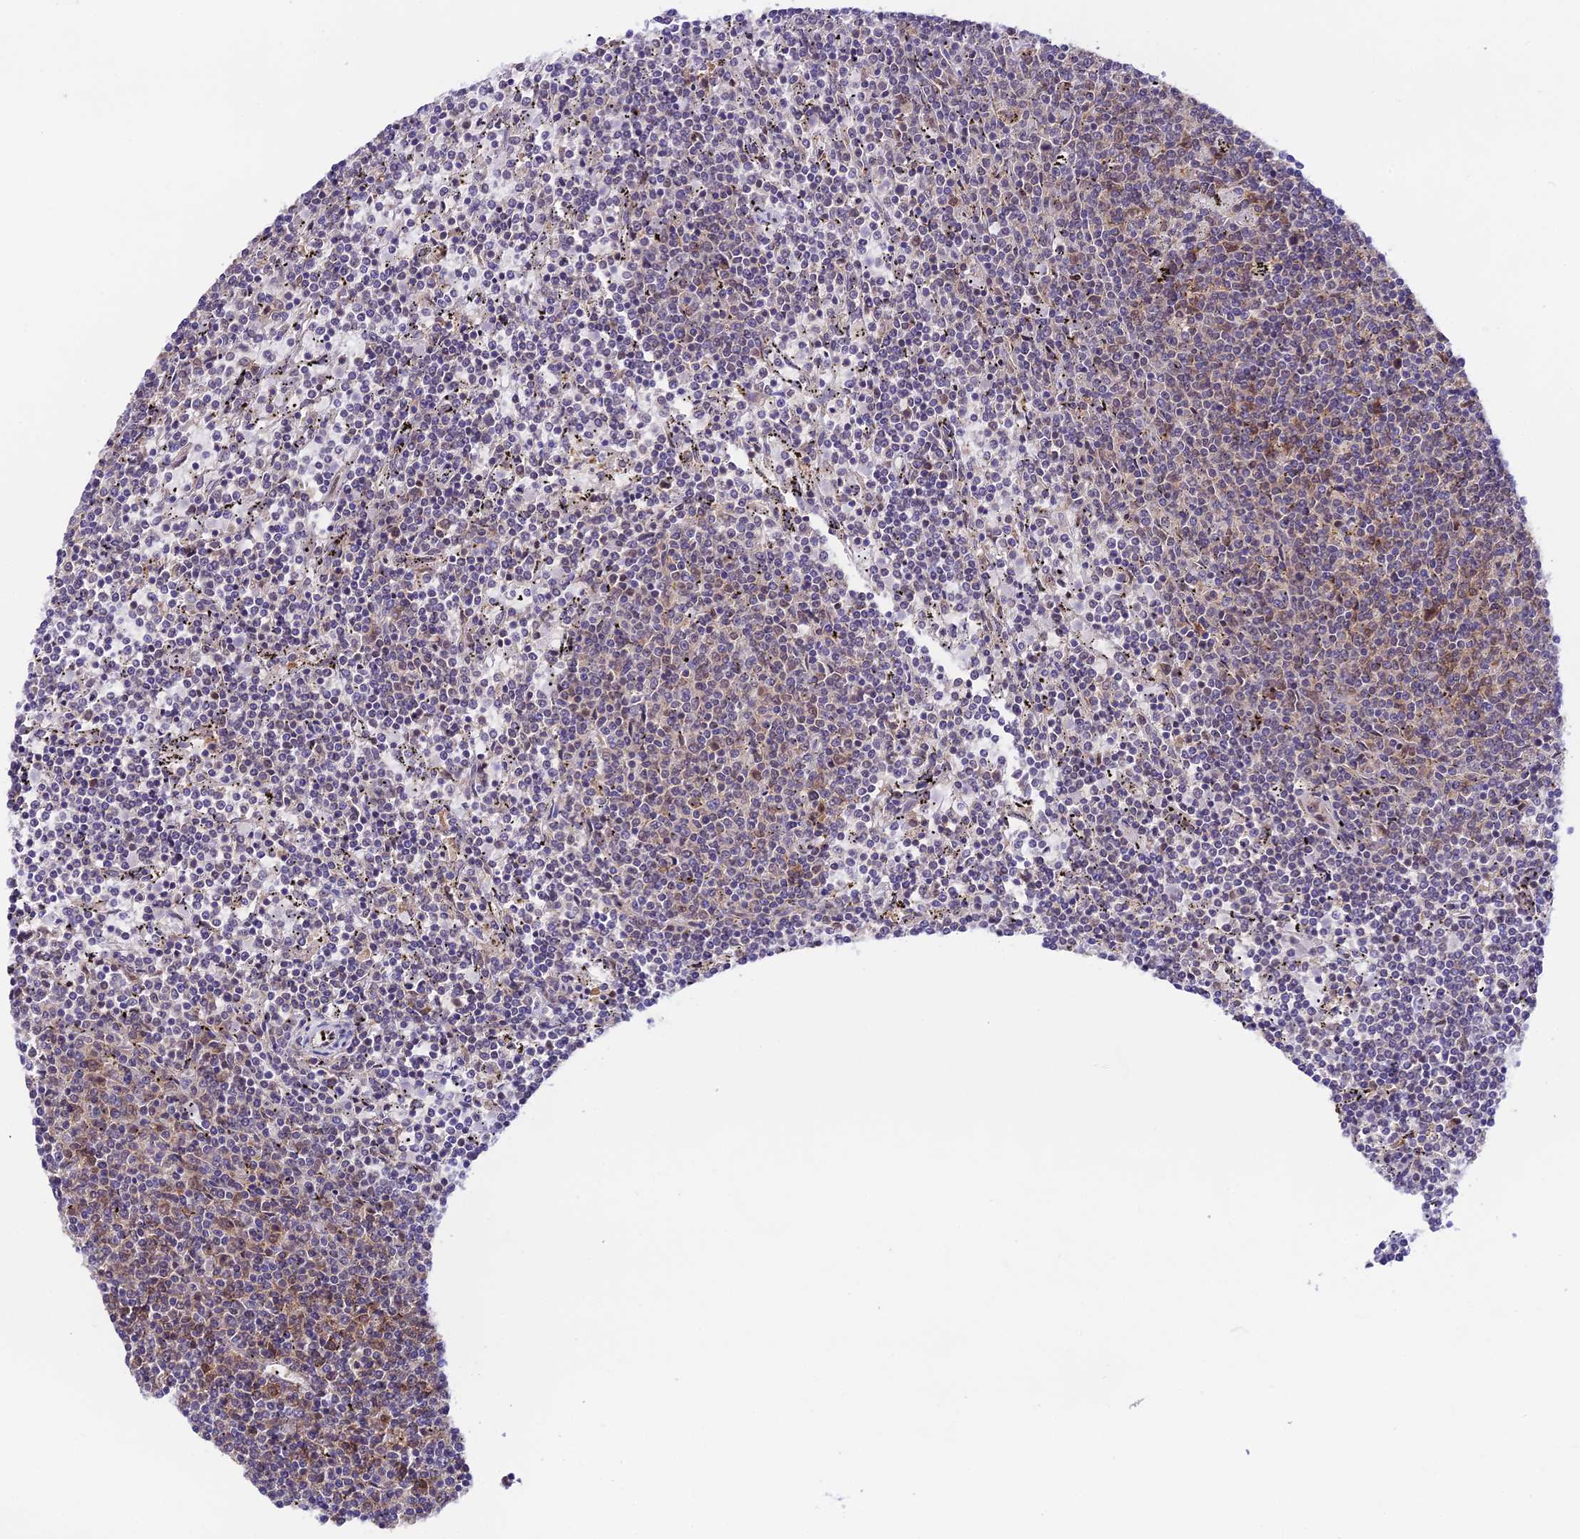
{"staining": {"intensity": "negative", "quantity": "none", "location": "none"}, "tissue": "lymphoma", "cell_type": "Tumor cells", "image_type": "cancer", "snomed": [{"axis": "morphology", "description": "Malignant lymphoma, non-Hodgkin's type, Low grade"}, {"axis": "topography", "description": "Spleen"}], "caption": "Low-grade malignant lymphoma, non-Hodgkin's type stained for a protein using immunohistochemistry shows no expression tumor cells.", "gene": "TRIM40", "patient": {"sex": "female", "age": 50}}